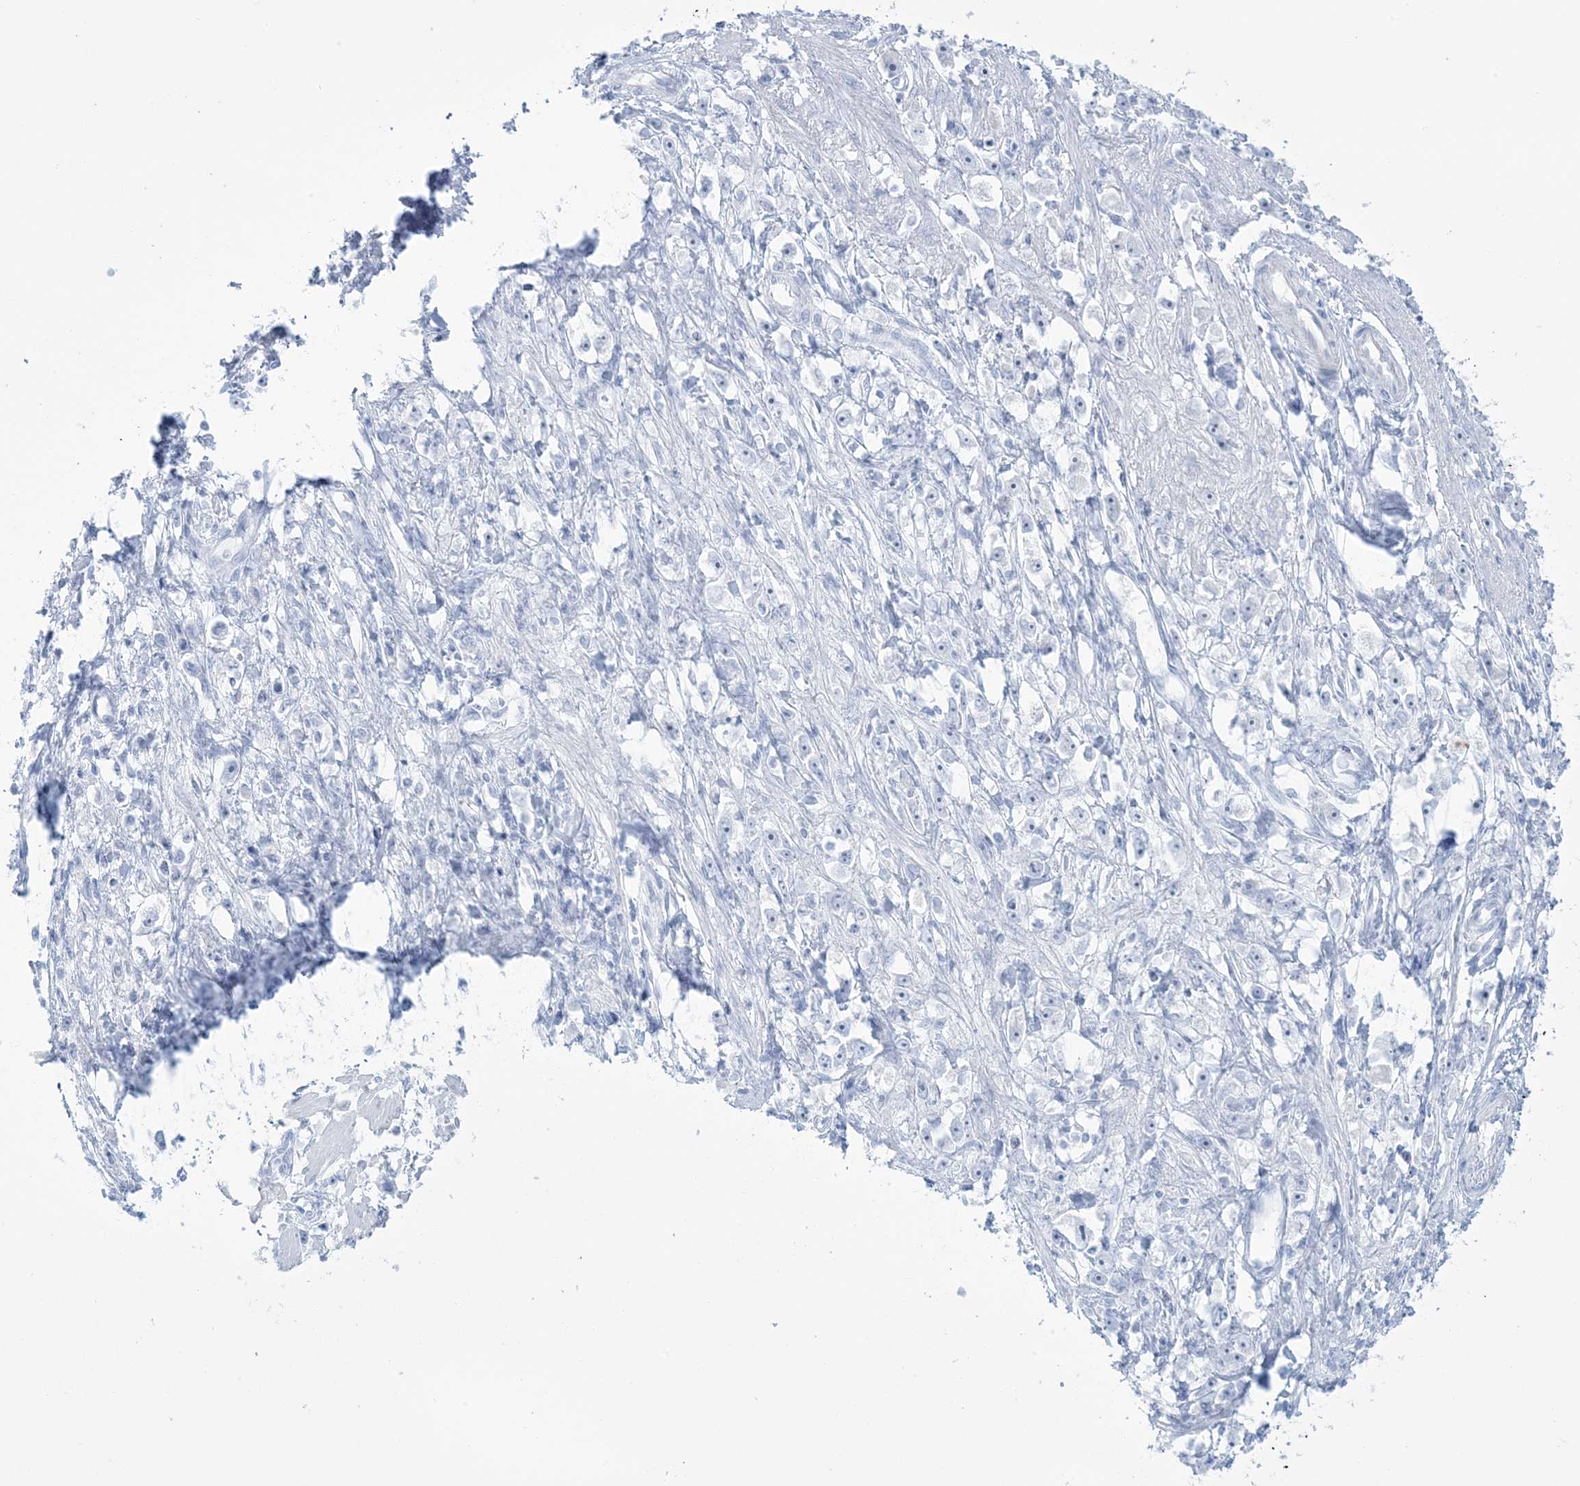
{"staining": {"intensity": "negative", "quantity": "none", "location": "none"}, "tissue": "stomach cancer", "cell_type": "Tumor cells", "image_type": "cancer", "snomed": [{"axis": "morphology", "description": "Adenocarcinoma, NOS"}, {"axis": "topography", "description": "Stomach"}], "caption": "High power microscopy image of an IHC image of adenocarcinoma (stomach), revealing no significant expression in tumor cells.", "gene": "AGXT", "patient": {"sex": "female", "age": 59}}